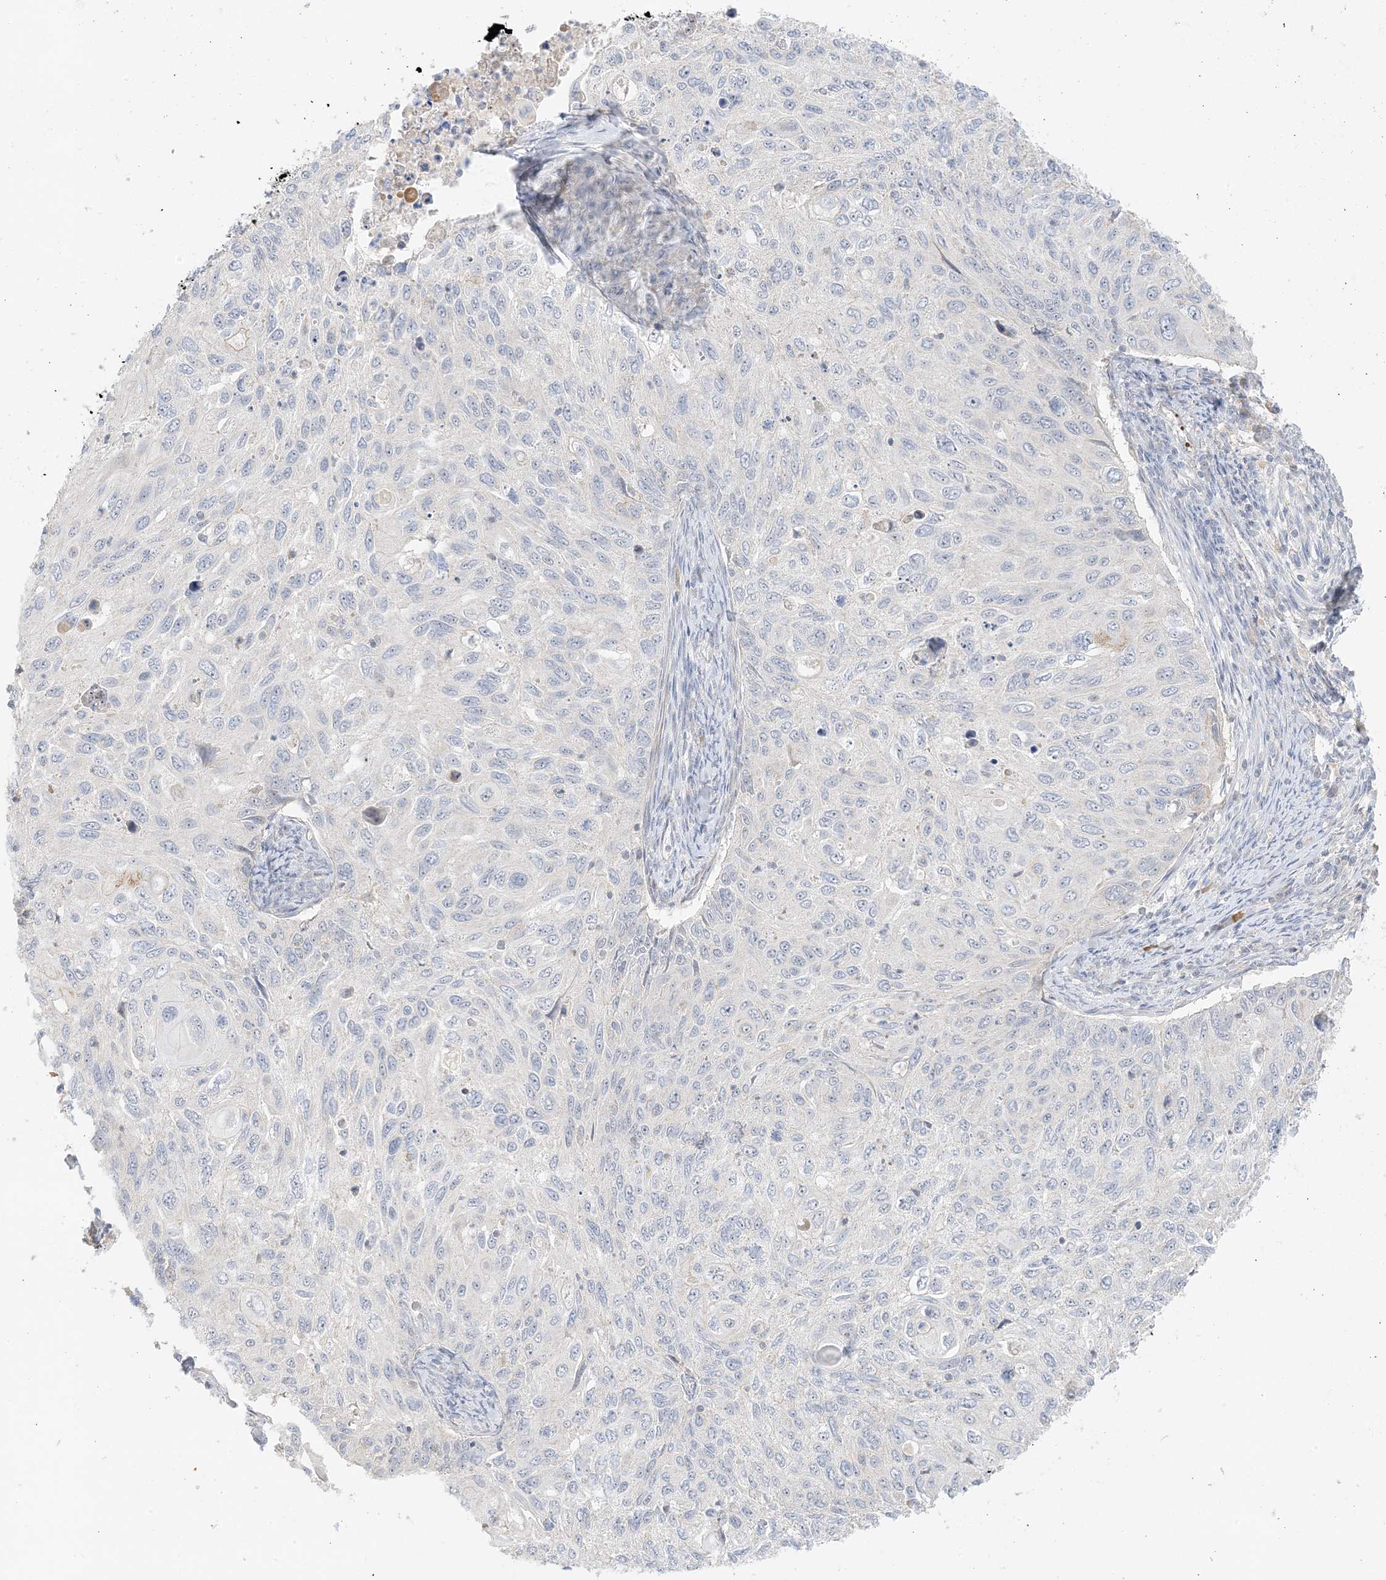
{"staining": {"intensity": "negative", "quantity": "none", "location": "none"}, "tissue": "cervical cancer", "cell_type": "Tumor cells", "image_type": "cancer", "snomed": [{"axis": "morphology", "description": "Squamous cell carcinoma, NOS"}, {"axis": "topography", "description": "Cervix"}], "caption": "Histopathology image shows no protein positivity in tumor cells of cervical cancer (squamous cell carcinoma) tissue. (DAB immunohistochemistry with hematoxylin counter stain).", "gene": "ETAA1", "patient": {"sex": "female", "age": 70}}